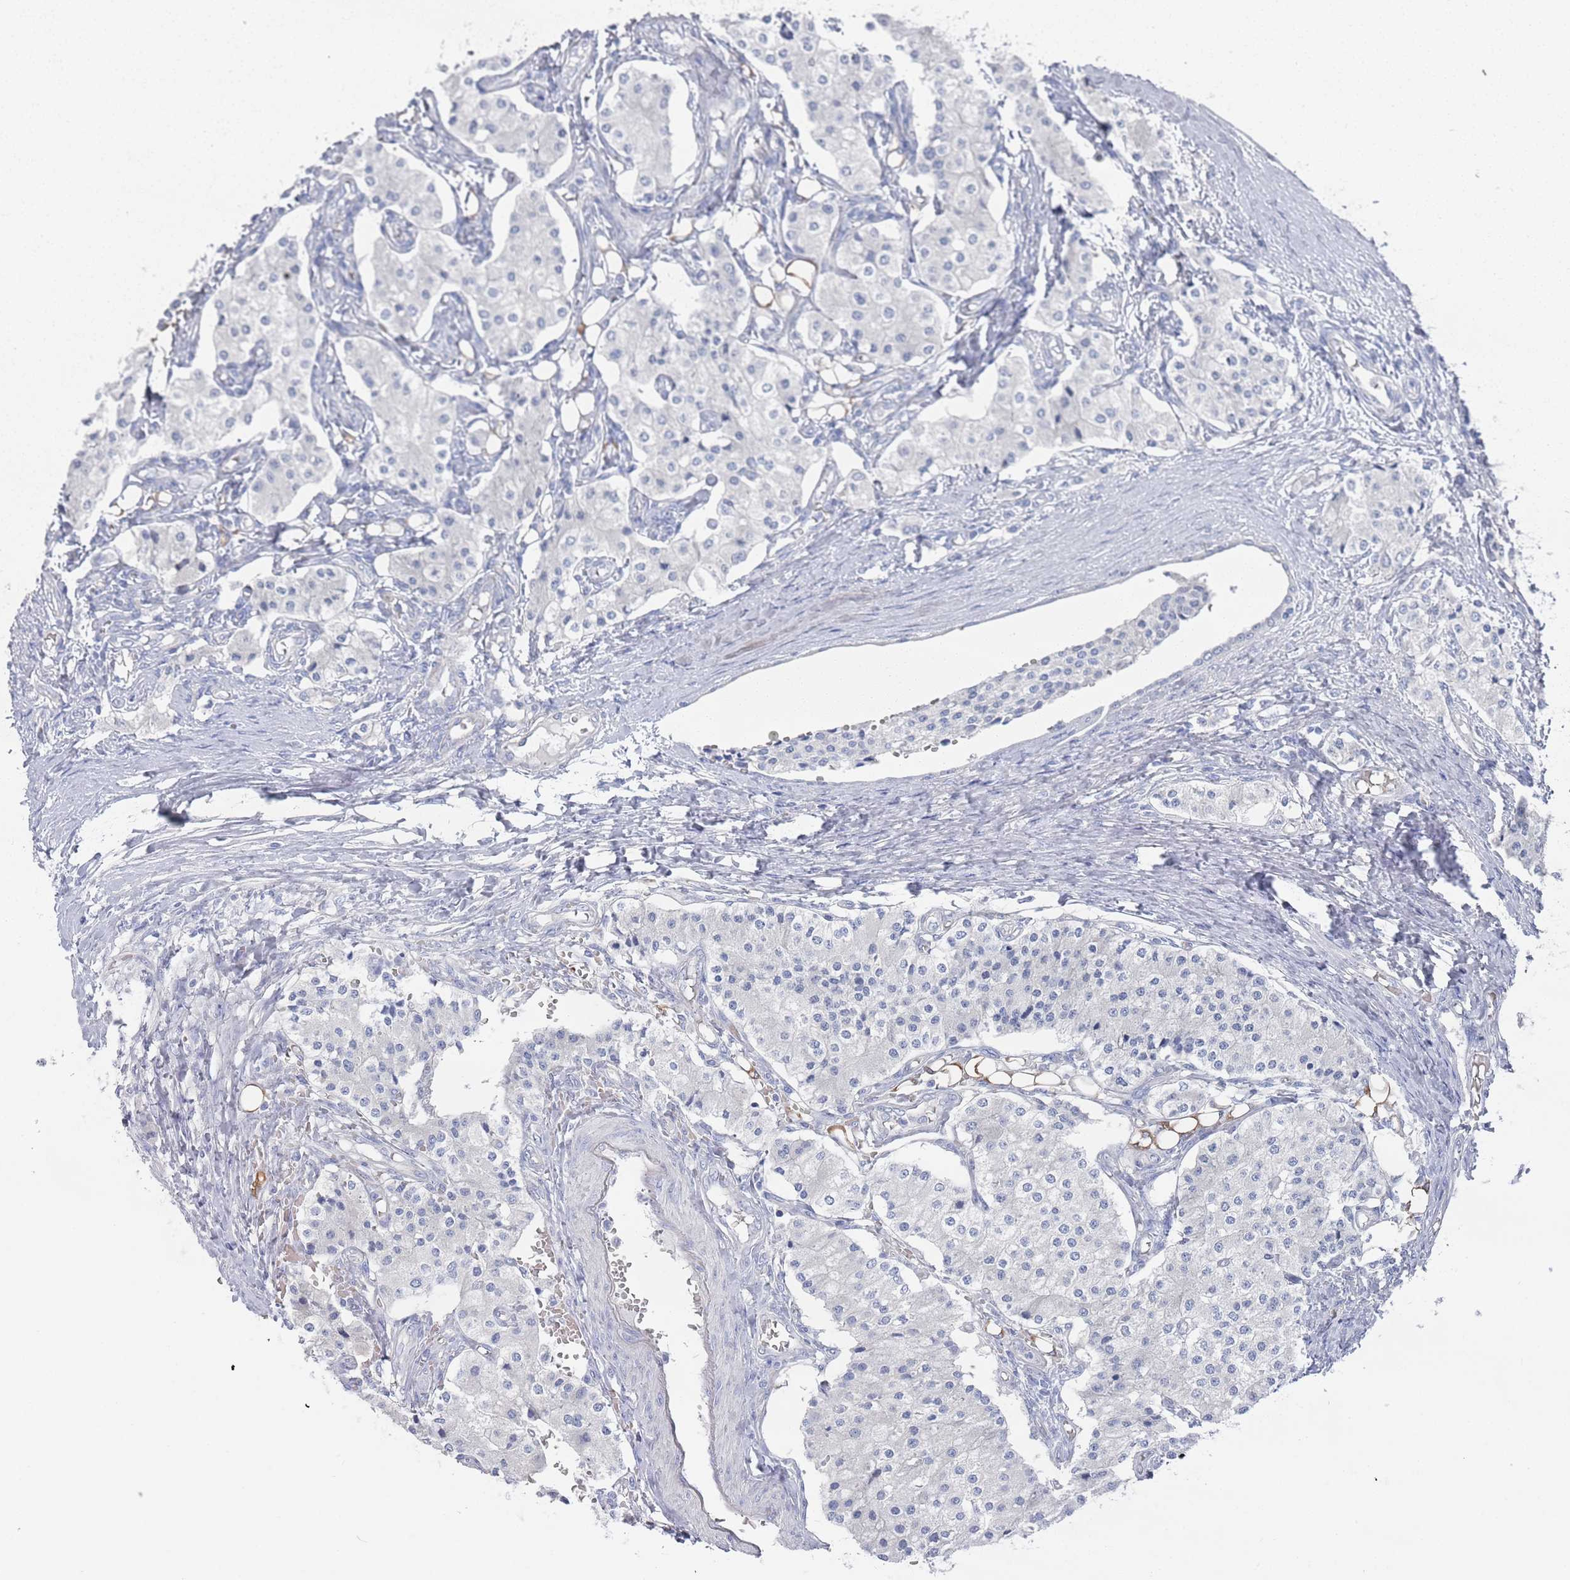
{"staining": {"intensity": "negative", "quantity": "none", "location": "none"}, "tissue": "carcinoid", "cell_type": "Tumor cells", "image_type": "cancer", "snomed": [{"axis": "morphology", "description": "Carcinoid, malignant, NOS"}, {"axis": "topography", "description": "Colon"}], "caption": "Immunohistochemical staining of human carcinoid exhibits no significant positivity in tumor cells. Nuclei are stained in blue.", "gene": "TMCO3", "patient": {"sex": "female", "age": 52}}